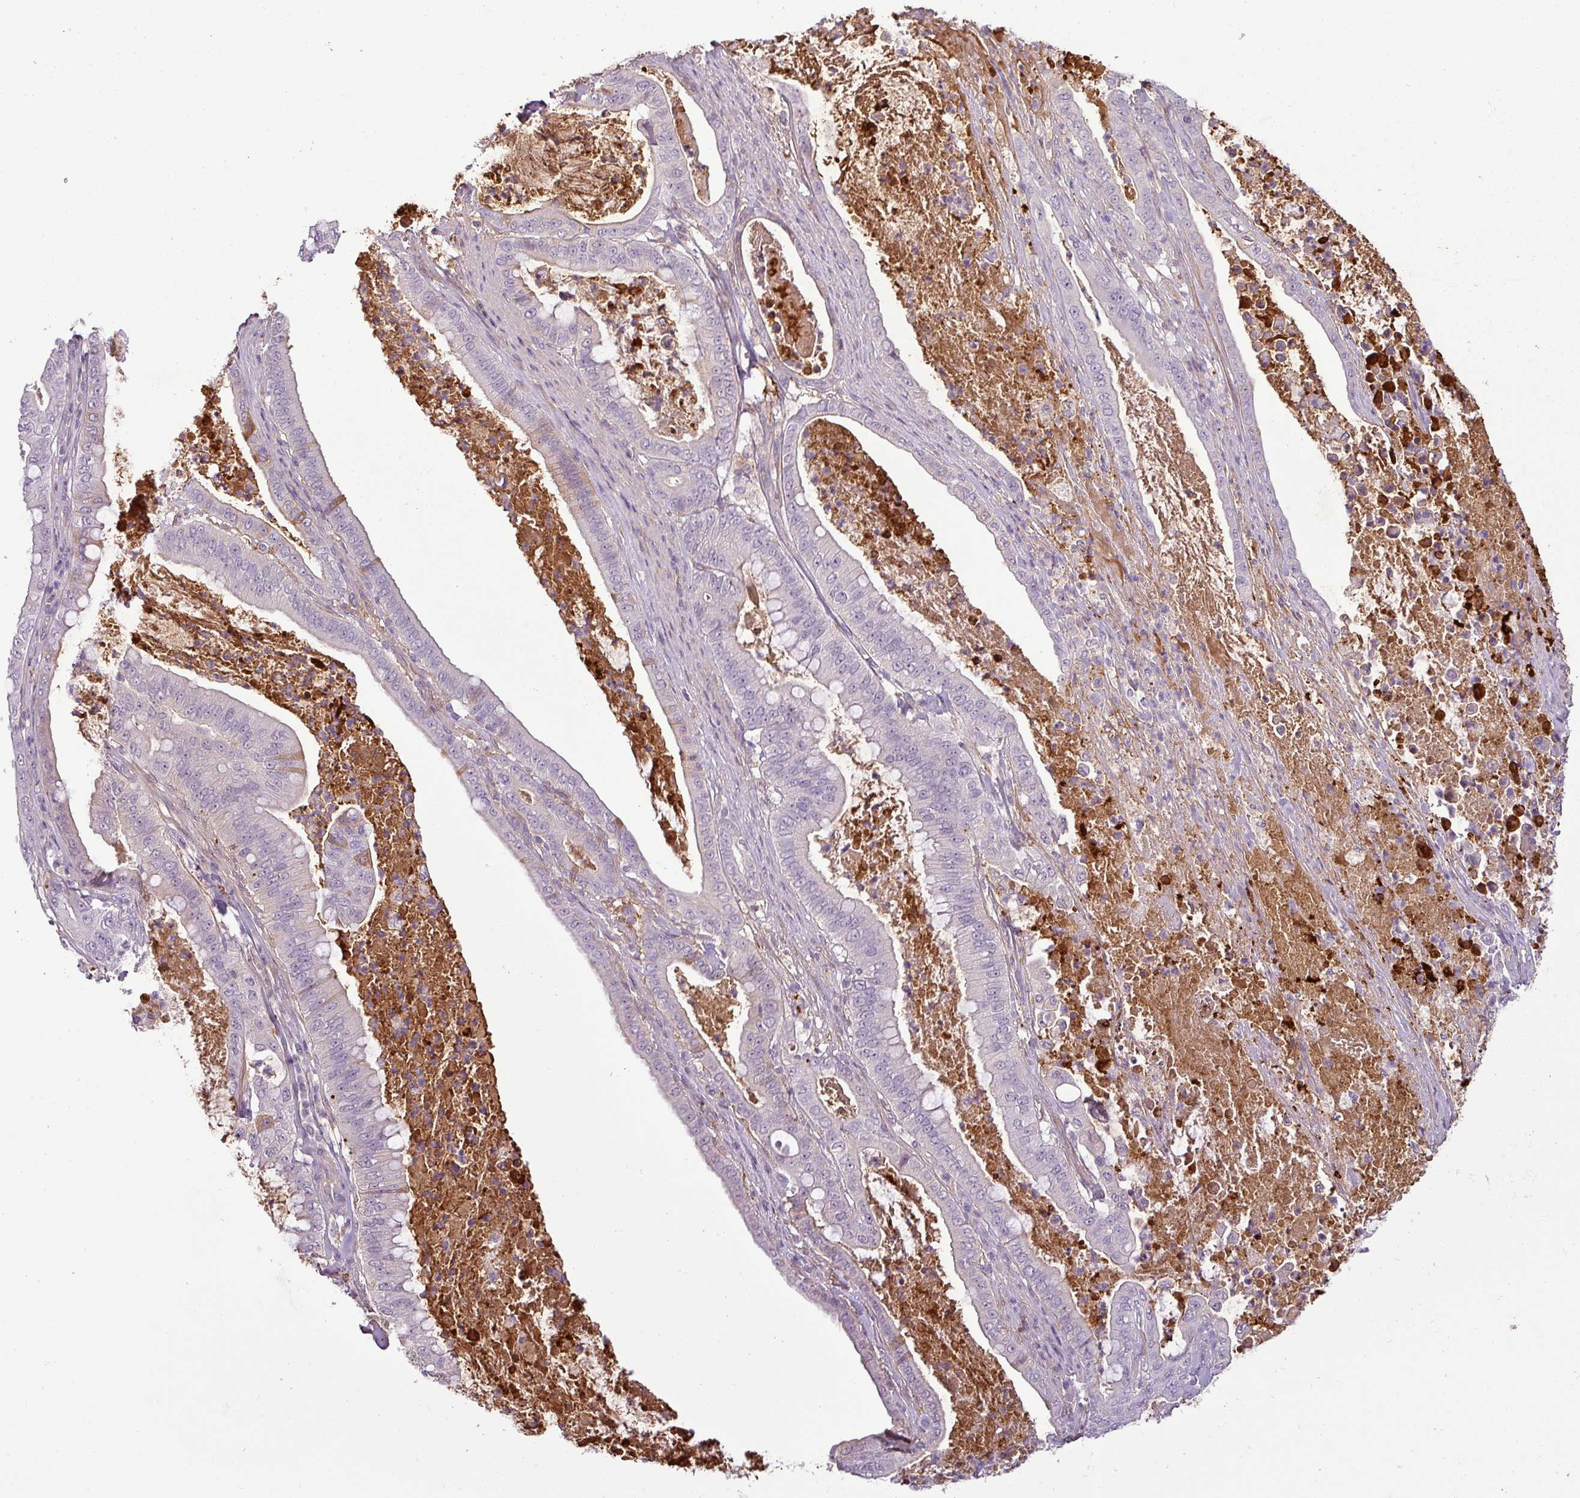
{"staining": {"intensity": "negative", "quantity": "none", "location": "none"}, "tissue": "pancreatic cancer", "cell_type": "Tumor cells", "image_type": "cancer", "snomed": [{"axis": "morphology", "description": "Adenocarcinoma, NOS"}, {"axis": "topography", "description": "Pancreas"}], "caption": "Immunohistochemical staining of human pancreatic cancer (adenocarcinoma) shows no significant staining in tumor cells.", "gene": "APOC1", "patient": {"sex": "male", "age": 71}}